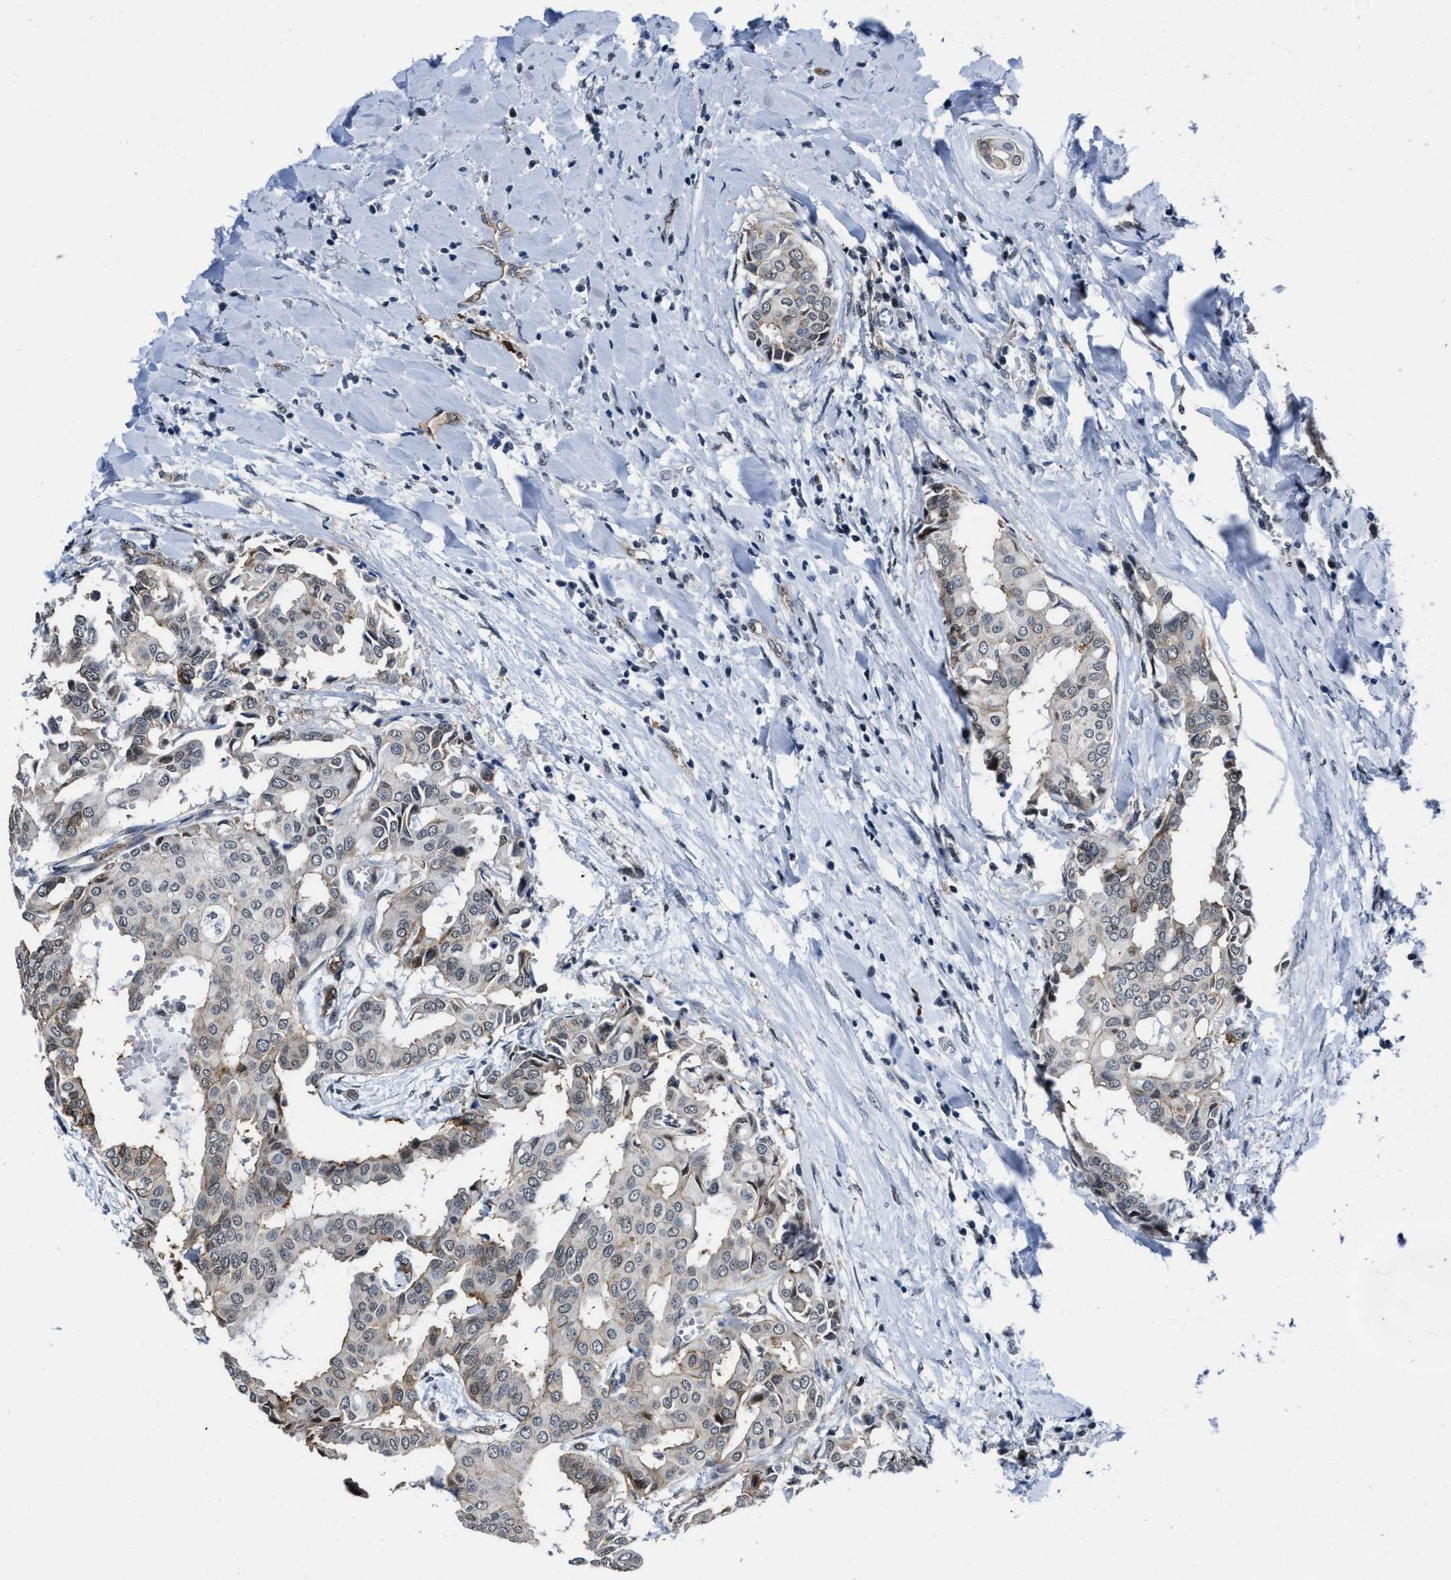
{"staining": {"intensity": "weak", "quantity": "<25%", "location": "cytoplasmic/membranous"}, "tissue": "head and neck cancer", "cell_type": "Tumor cells", "image_type": "cancer", "snomed": [{"axis": "morphology", "description": "Adenocarcinoma, NOS"}, {"axis": "topography", "description": "Salivary gland"}, {"axis": "topography", "description": "Head-Neck"}], "caption": "Immunohistochemistry (IHC) histopathology image of human head and neck adenocarcinoma stained for a protein (brown), which displays no positivity in tumor cells. Brightfield microscopy of immunohistochemistry stained with DAB (brown) and hematoxylin (blue), captured at high magnification.", "gene": "MARCKSL1", "patient": {"sex": "female", "age": 59}}